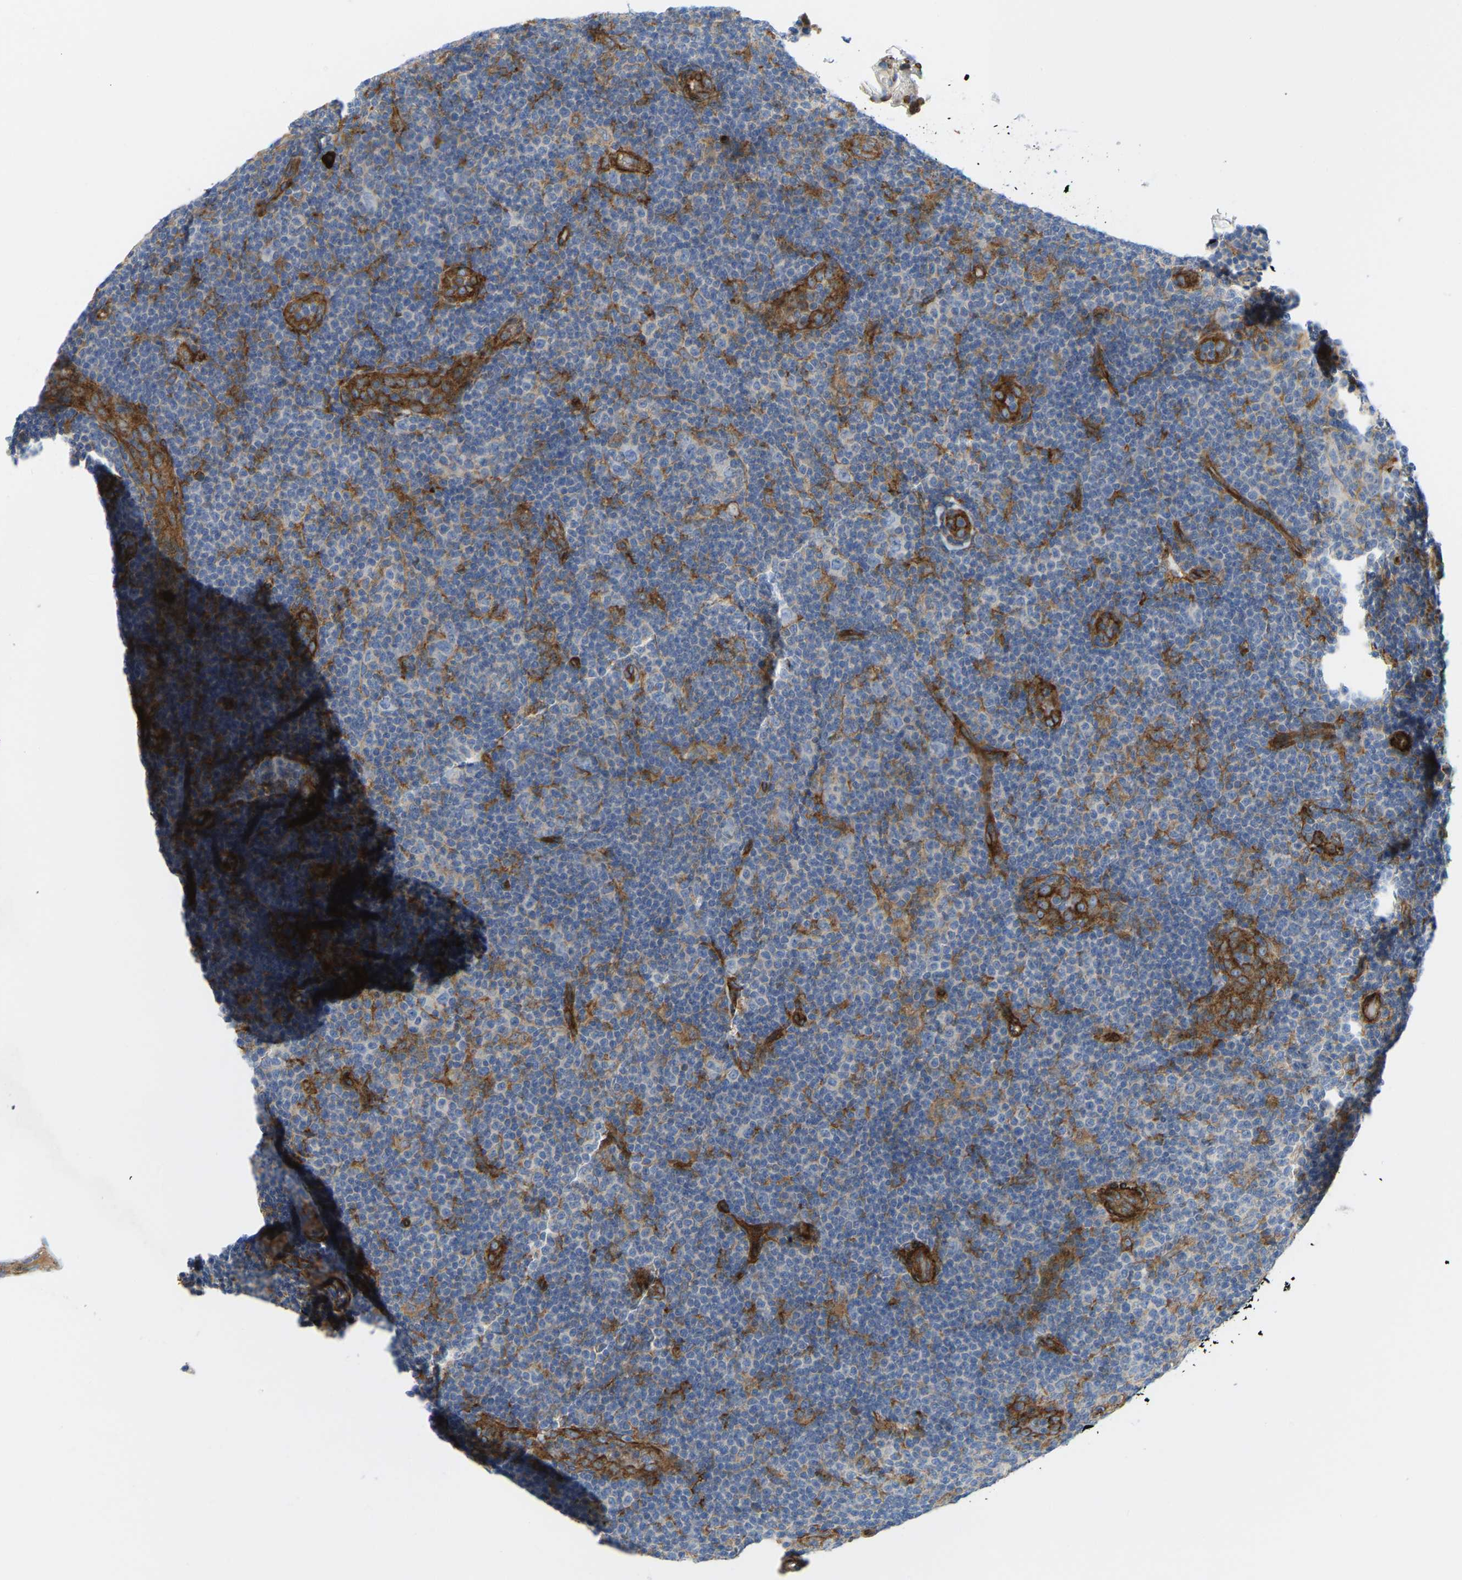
{"staining": {"intensity": "weak", "quantity": "<25%", "location": "cytoplasmic/membranous"}, "tissue": "lymphoma", "cell_type": "Tumor cells", "image_type": "cancer", "snomed": [{"axis": "morphology", "description": "Malignant lymphoma, non-Hodgkin's type, Low grade"}, {"axis": "topography", "description": "Lymph node"}], "caption": "There is no significant staining in tumor cells of low-grade malignant lymphoma, non-Hodgkin's type.", "gene": "PICALM", "patient": {"sex": "male", "age": 83}}